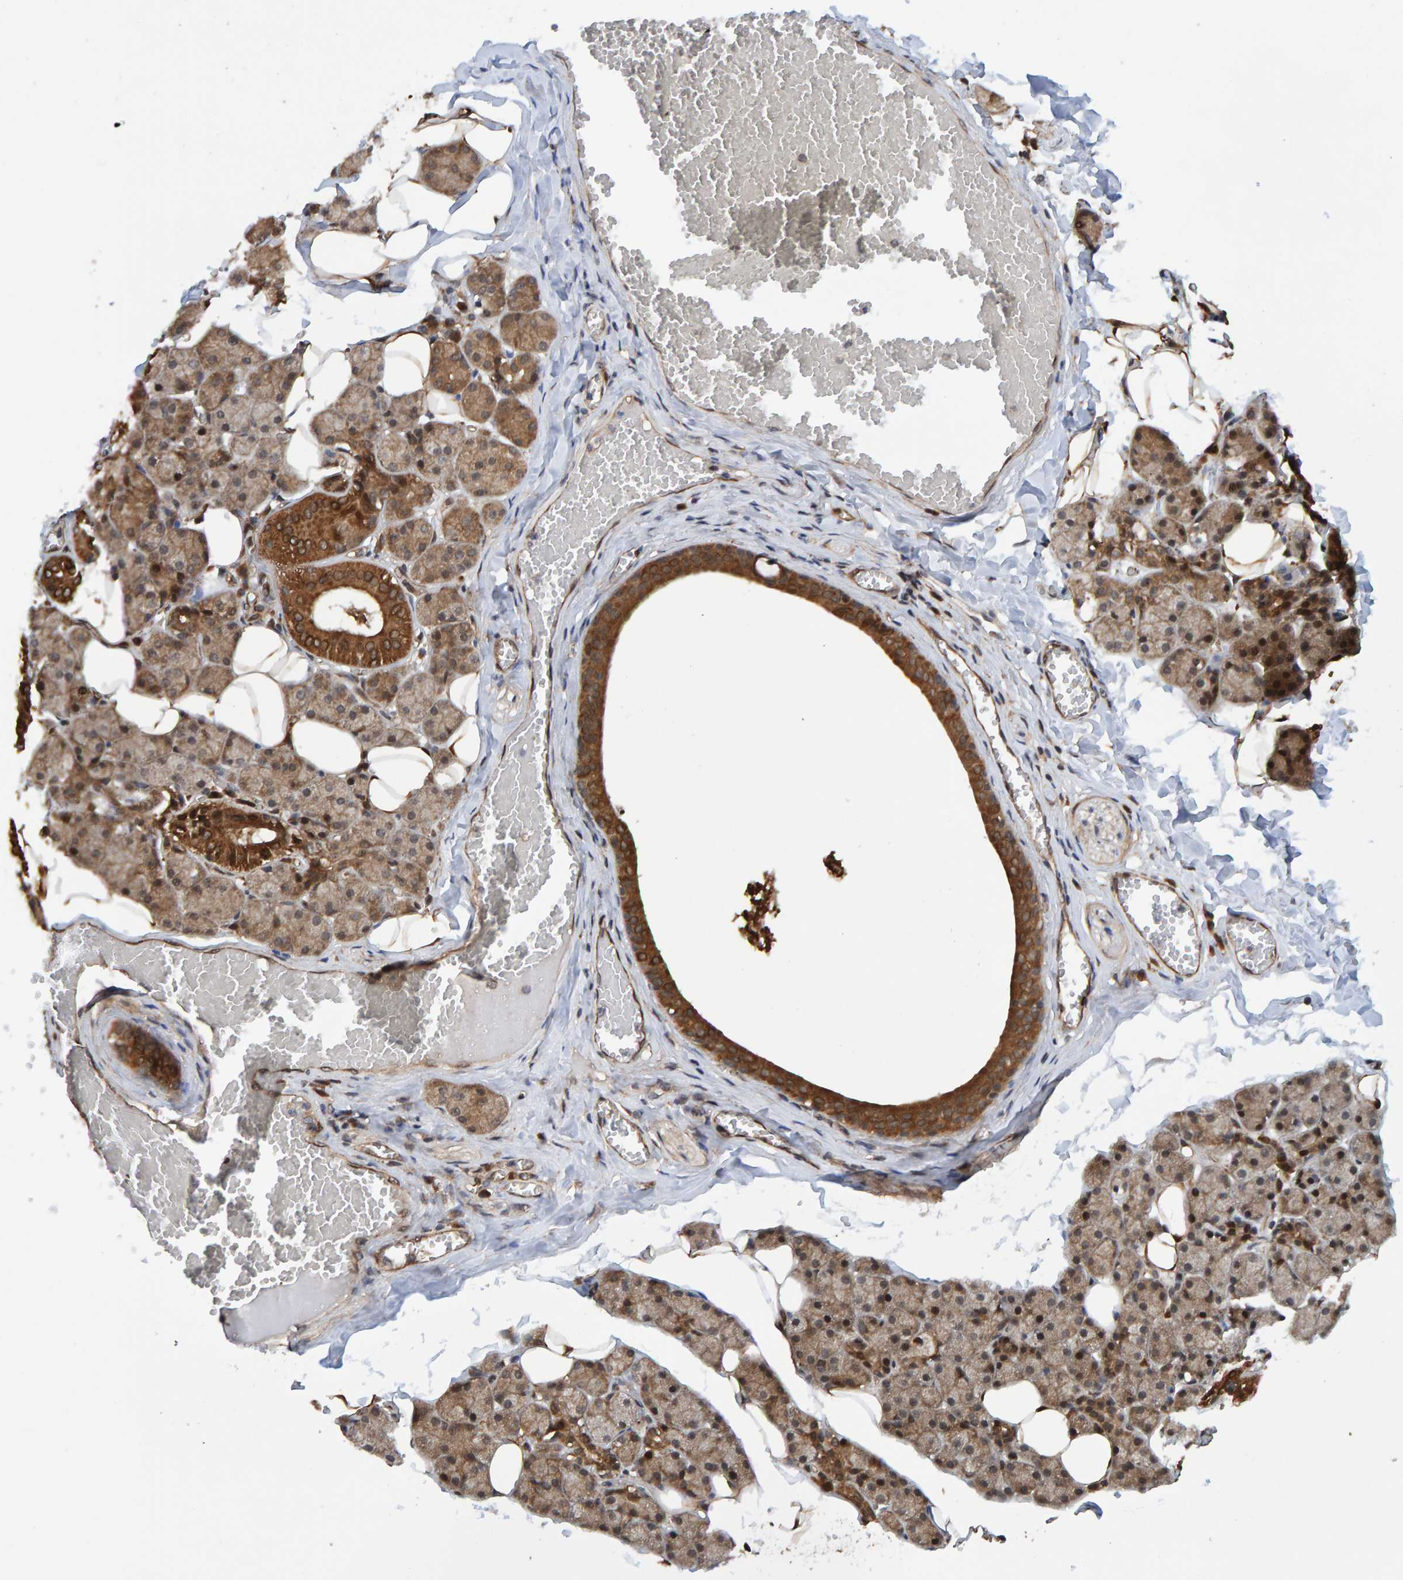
{"staining": {"intensity": "strong", "quantity": ">75%", "location": "cytoplasmic/membranous"}, "tissue": "salivary gland", "cell_type": "Glandular cells", "image_type": "normal", "snomed": [{"axis": "morphology", "description": "Normal tissue, NOS"}, {"axis": "topography", "description": "Salivary gland"}], "caption": "A histopathology image showing strong cytoplasmic/membranous positivity in approximately >75% of glandular cells in unremarkable salivary gland, as visualized by brown immunohistochemical staining.", "gene": "SCRN2", "patient": {"sex": "female", "age": 33}}